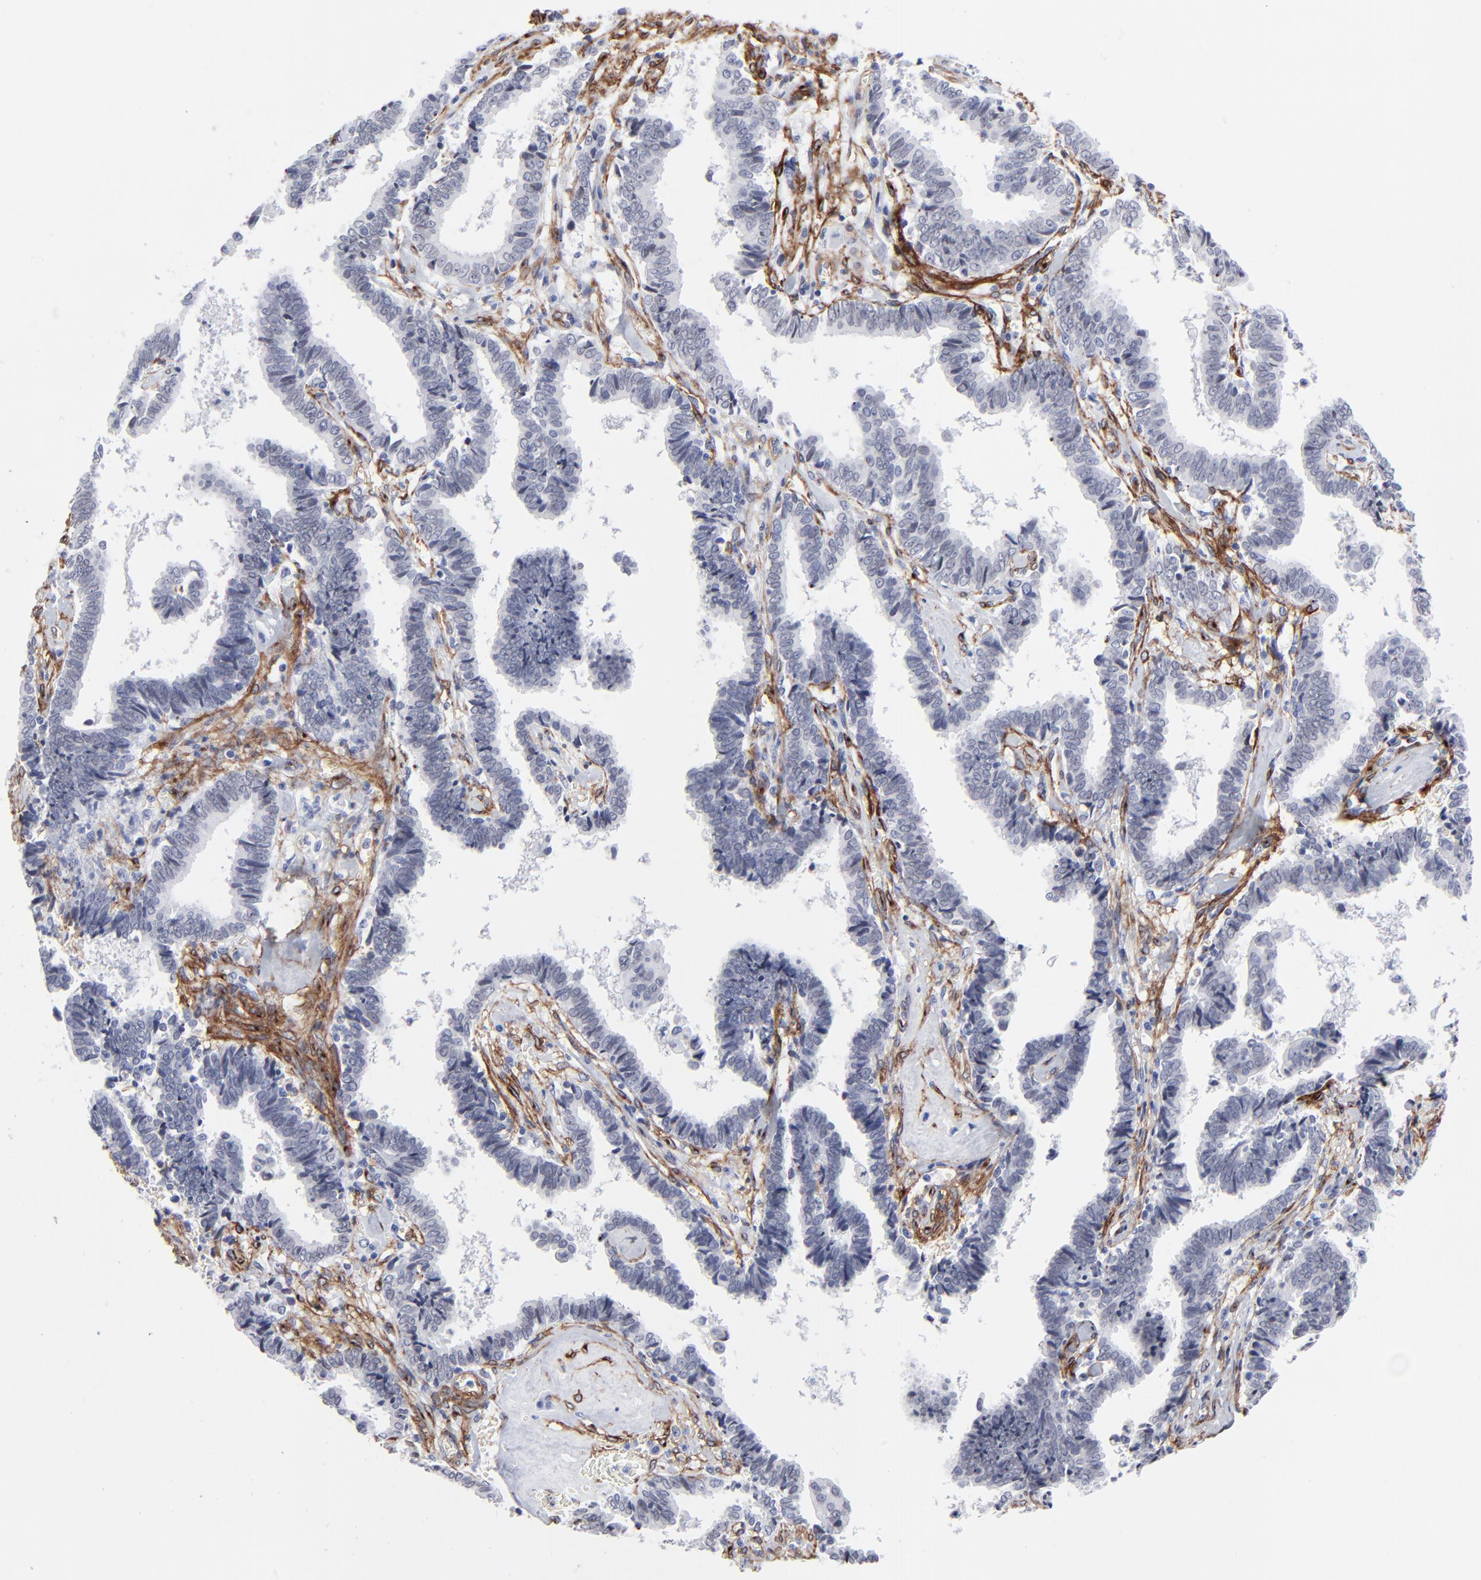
{"staining": {"intensity": "negative", "quantity": "none", "location": "none"}, "tissue": "liver cancer", "cell_type": "Tumor cells", "image_type": "cancer", "snomed": [{"axis": "morphology", "description": "Cholangiocarcinoma"}, {"axis": "topography", "description": "Liver"}], "caption": "This histopathology image is of liver cancer (cholangiocarcinoma) stained with immunohistochemistry to label a protein in brown with the nuclei are counter-stained blue. There is no positivity in tumor cells.", "gene": "PDGFRB", "patient": {"sex": "male", "age": 57}}